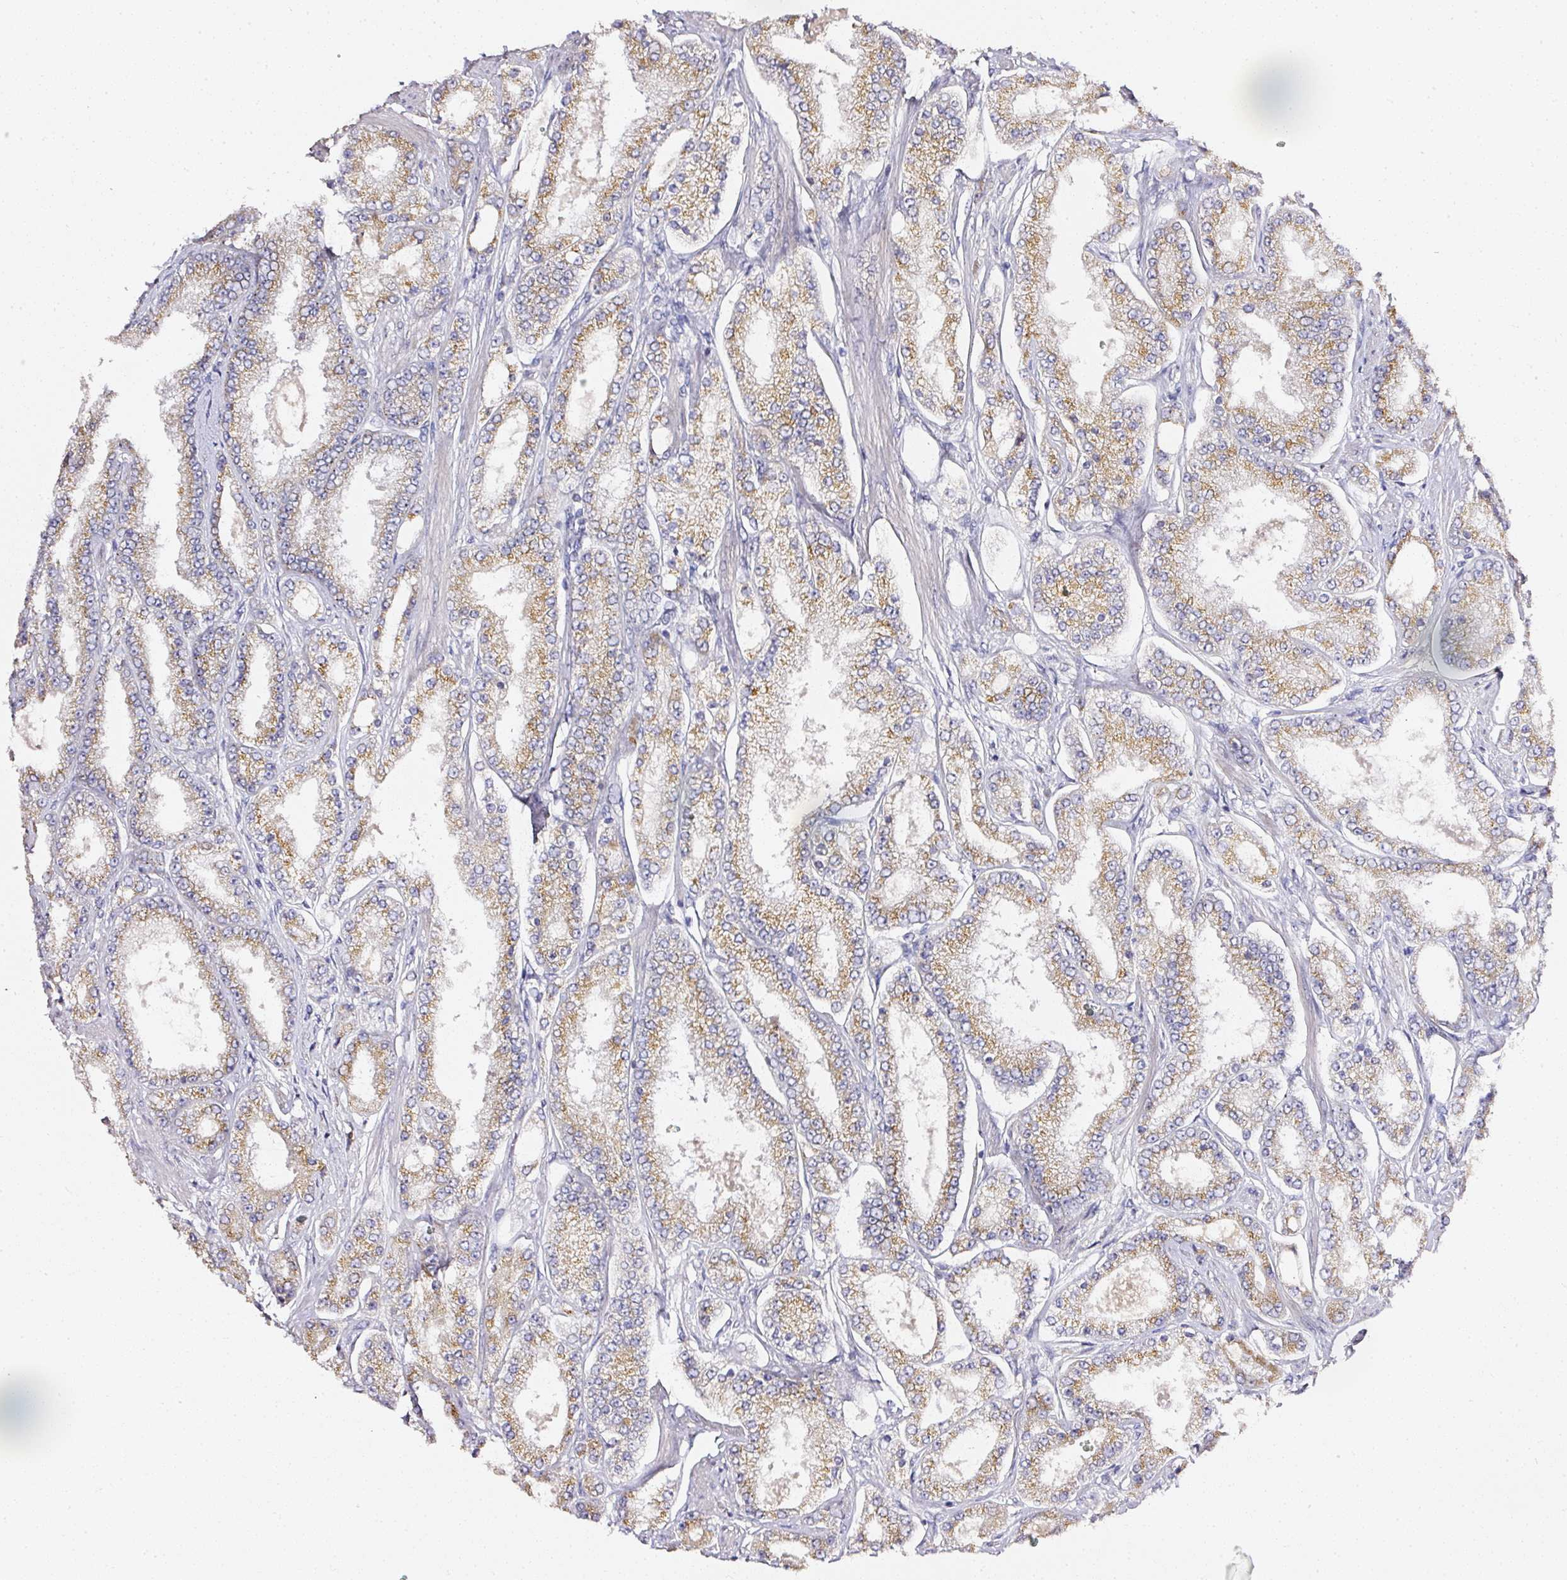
{"staining": {"intensity": "moderate", "quantity": ">75%", "location": "cytoplasmic/membranous"}, "tissue": "prostate cancer", "cell_type": "Tumor cells", "image_type": "cancer", "snomed": [{"axis": "morphology", "description": "Adenocarcinoma, High grade"}, {"axis": "topography", "description": "Prostate"}], "caption": "This micrograph reveals high-grade adenocarcinoma (prostate) stained with immunohistochemistry (IHC) to label a protein in brown. The cytoplasmic/membranous of tumor cells show moderate positivity for the protein. Nuclei are counter-stained blue.", "gene": "NTRK1", "patient": {"sex": "male", "age": 69}}